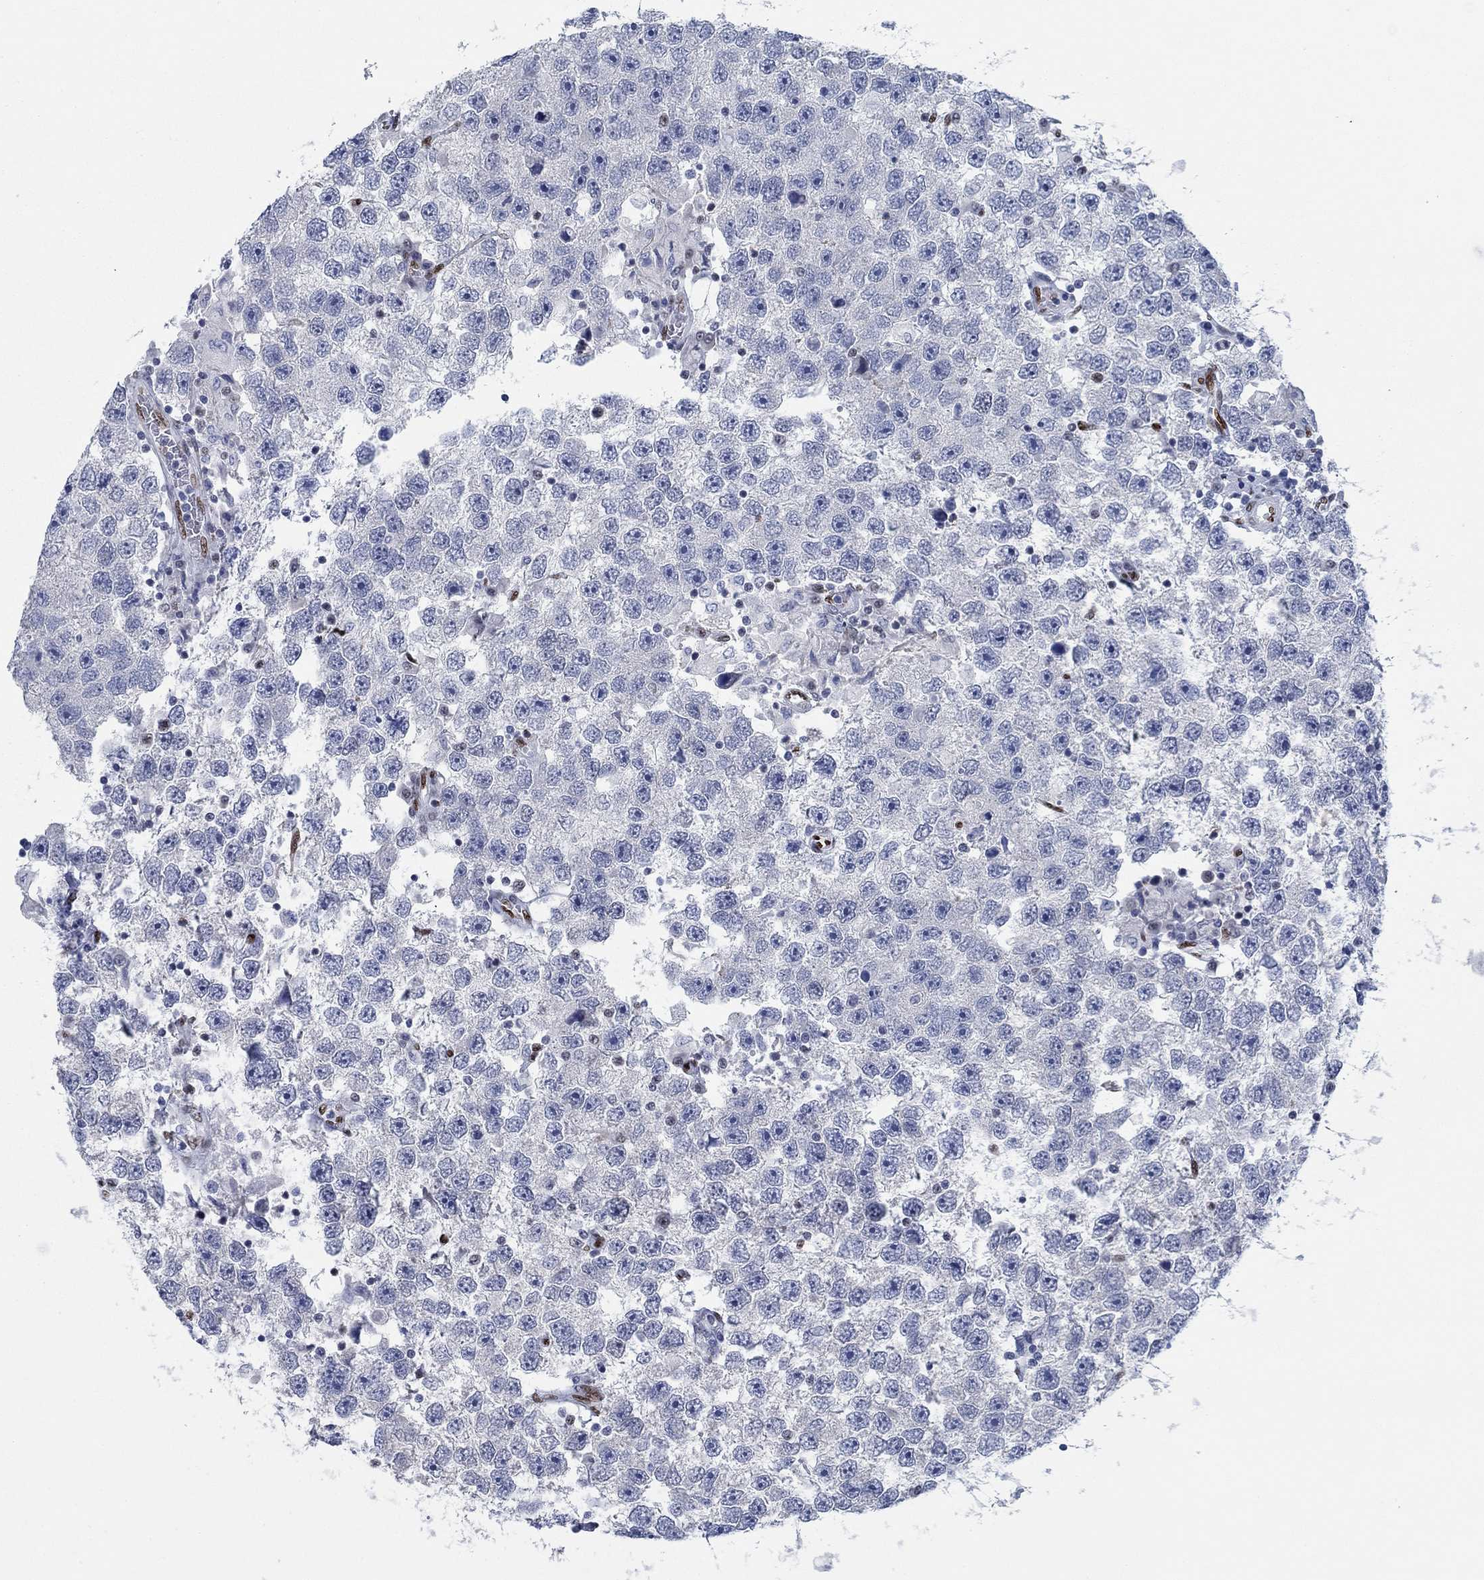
{"staining": {"intensity": "negative", "quantity": "none", "location": "none"}, "tissue": "testis cancer", "cell_type": "Tumor cells", "image_type": "cancer", "snomed": [{"axis": "morphology", "description": "Seminoma, NOS"}, {"axis": "topography", "description": "Testis"}], "caption": "DAB (3,3'-diaminobenzidine) immunohistochemical staining of human seminoma (testis) shows no significant expression in tumor cells.", "gene": "ZEB1", "patient": {"sex": "male", "age": 26}}